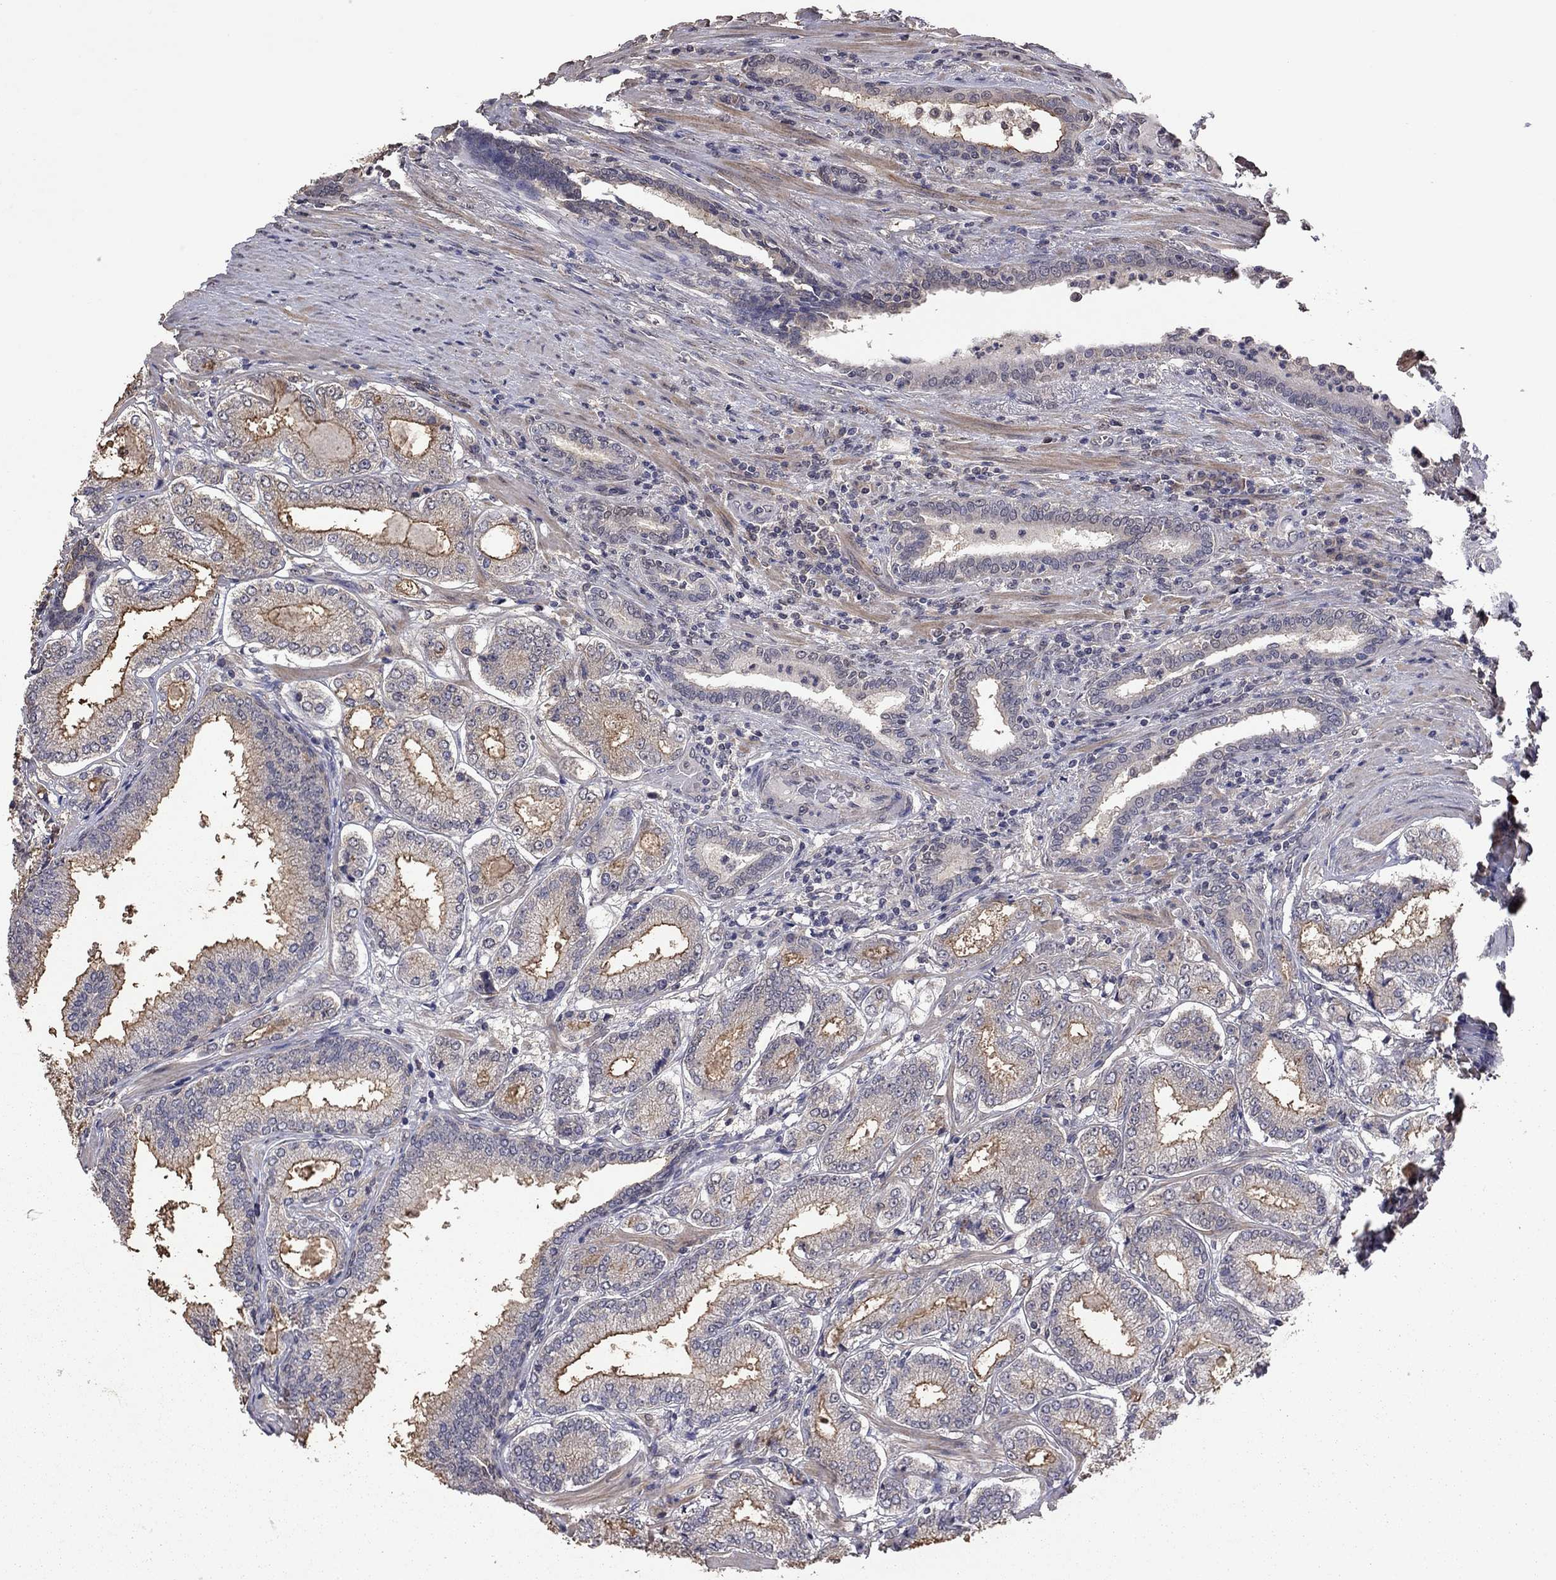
{"staining": {"intensity": "moderate", "quantity": "25%-75%", "location": "cytoplasmic/membranous"}, "tissue": "prostate cancer", "cell_type": "Tumor cells", "image_type": "cancer", "snomed": [{"axis": "morphology", "description": "Adenocarcinoma, NOS"}, {"axis": "topography", "description": "Prostate"}], "caption": "Immunohistochemical staining of human adenocarcinoma (prostate) demonstrates medium levels of moderate cytoplasmic/membranous protein staining in approximately 25%-75% of tumor cells.", "gene": "TSNARE1", "patient": {"sex": "male", "age": 65}}